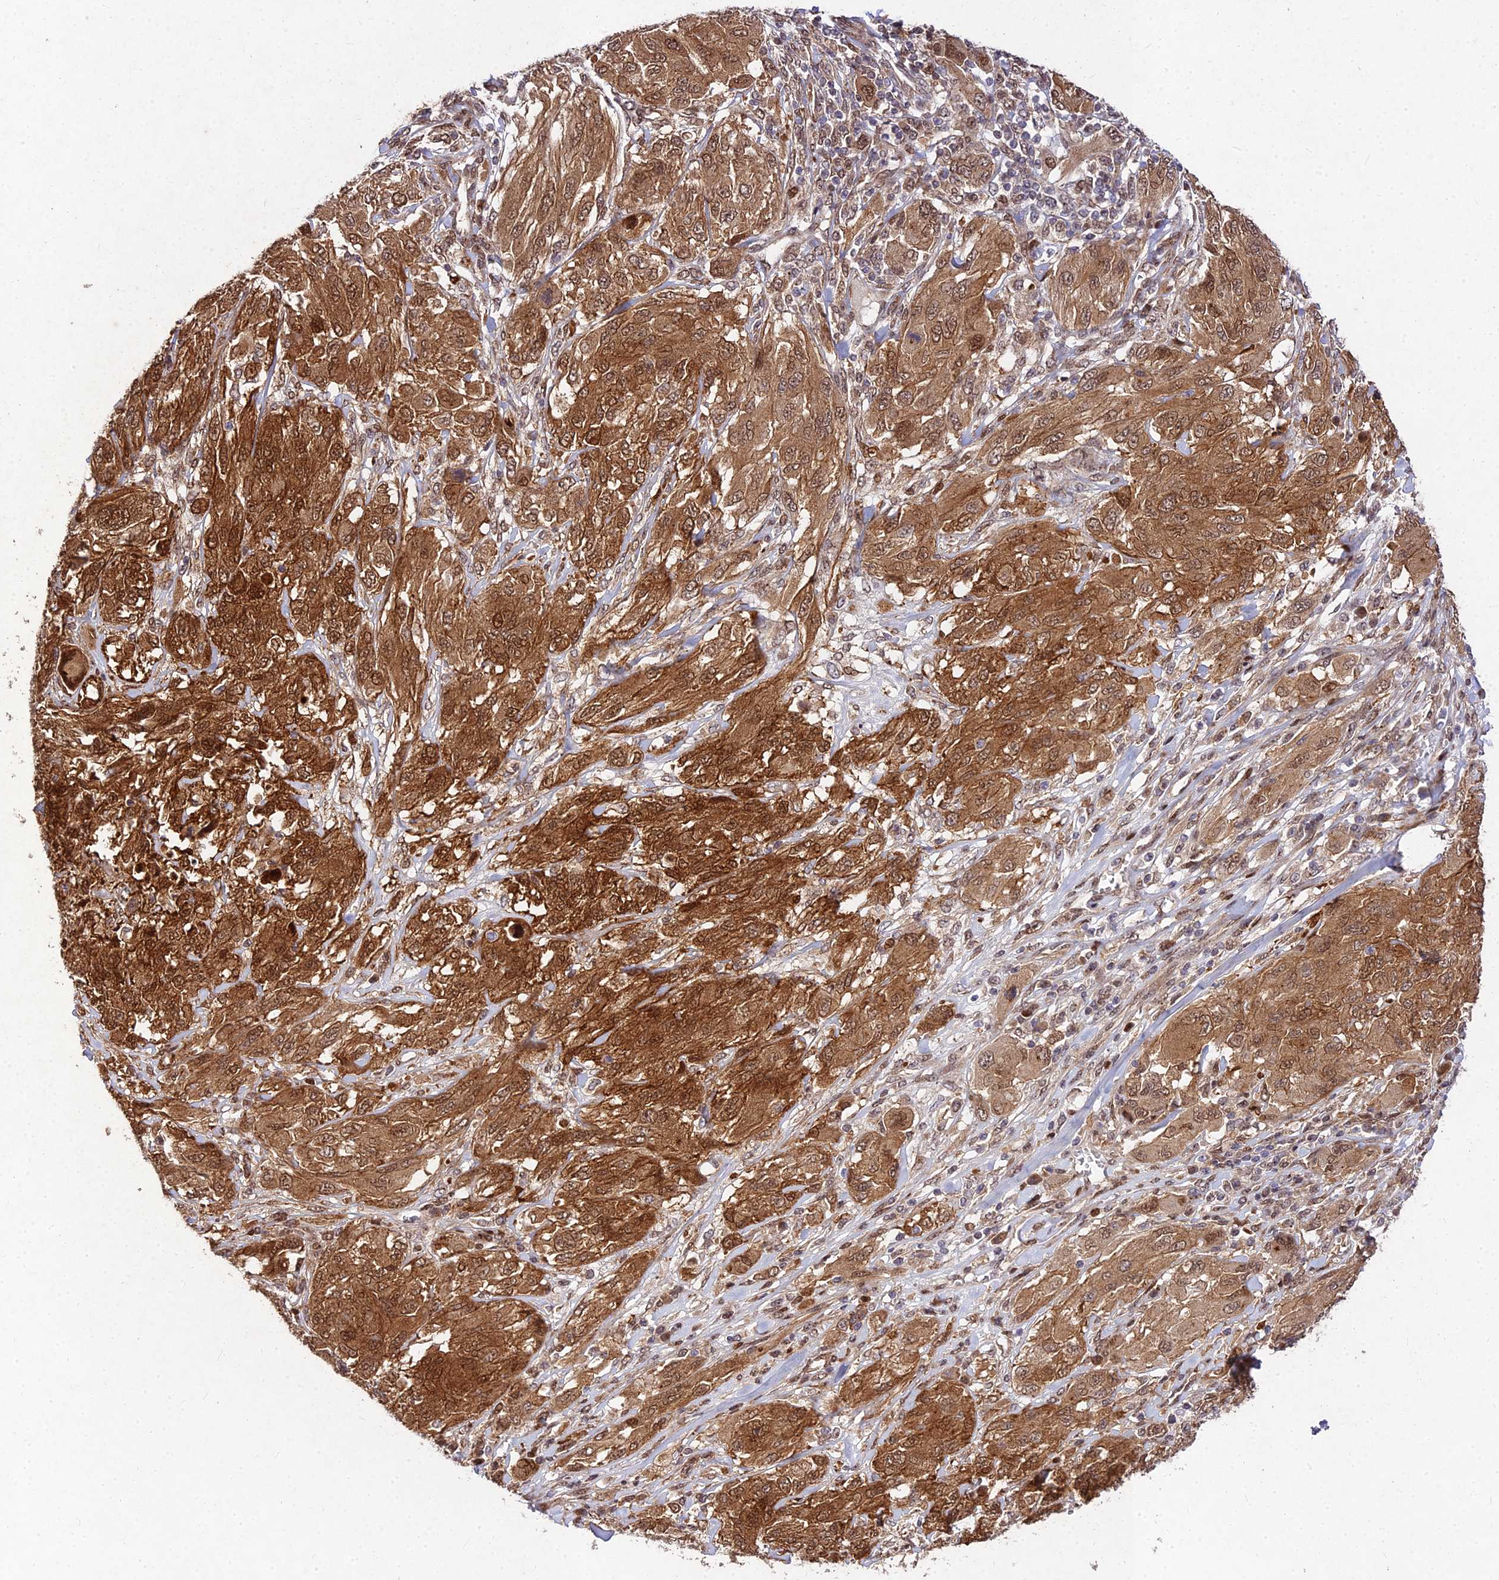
{"staining": {"intensity": "strong", "quantity": ">75%", "location": "cytoplasmic/membranous,nuclear"}, "tissue": "melanoma", "cell_type": "Tumor cells", "image_type": "cancer", "snomed": [{"axis": "morphology", "description": "Malignant melanoma, NOS"}, {"axis": "topography", "description": "Skin"}], "caption": "Immunohistochemical staining of malignant melanoma demonstrates high levels of strong cytoplasmic/membranous and nuclear positivity in approximately >75% of tumor cells.", "gene": "MKKS", "patient": {"sex": "female", "age": 91}}